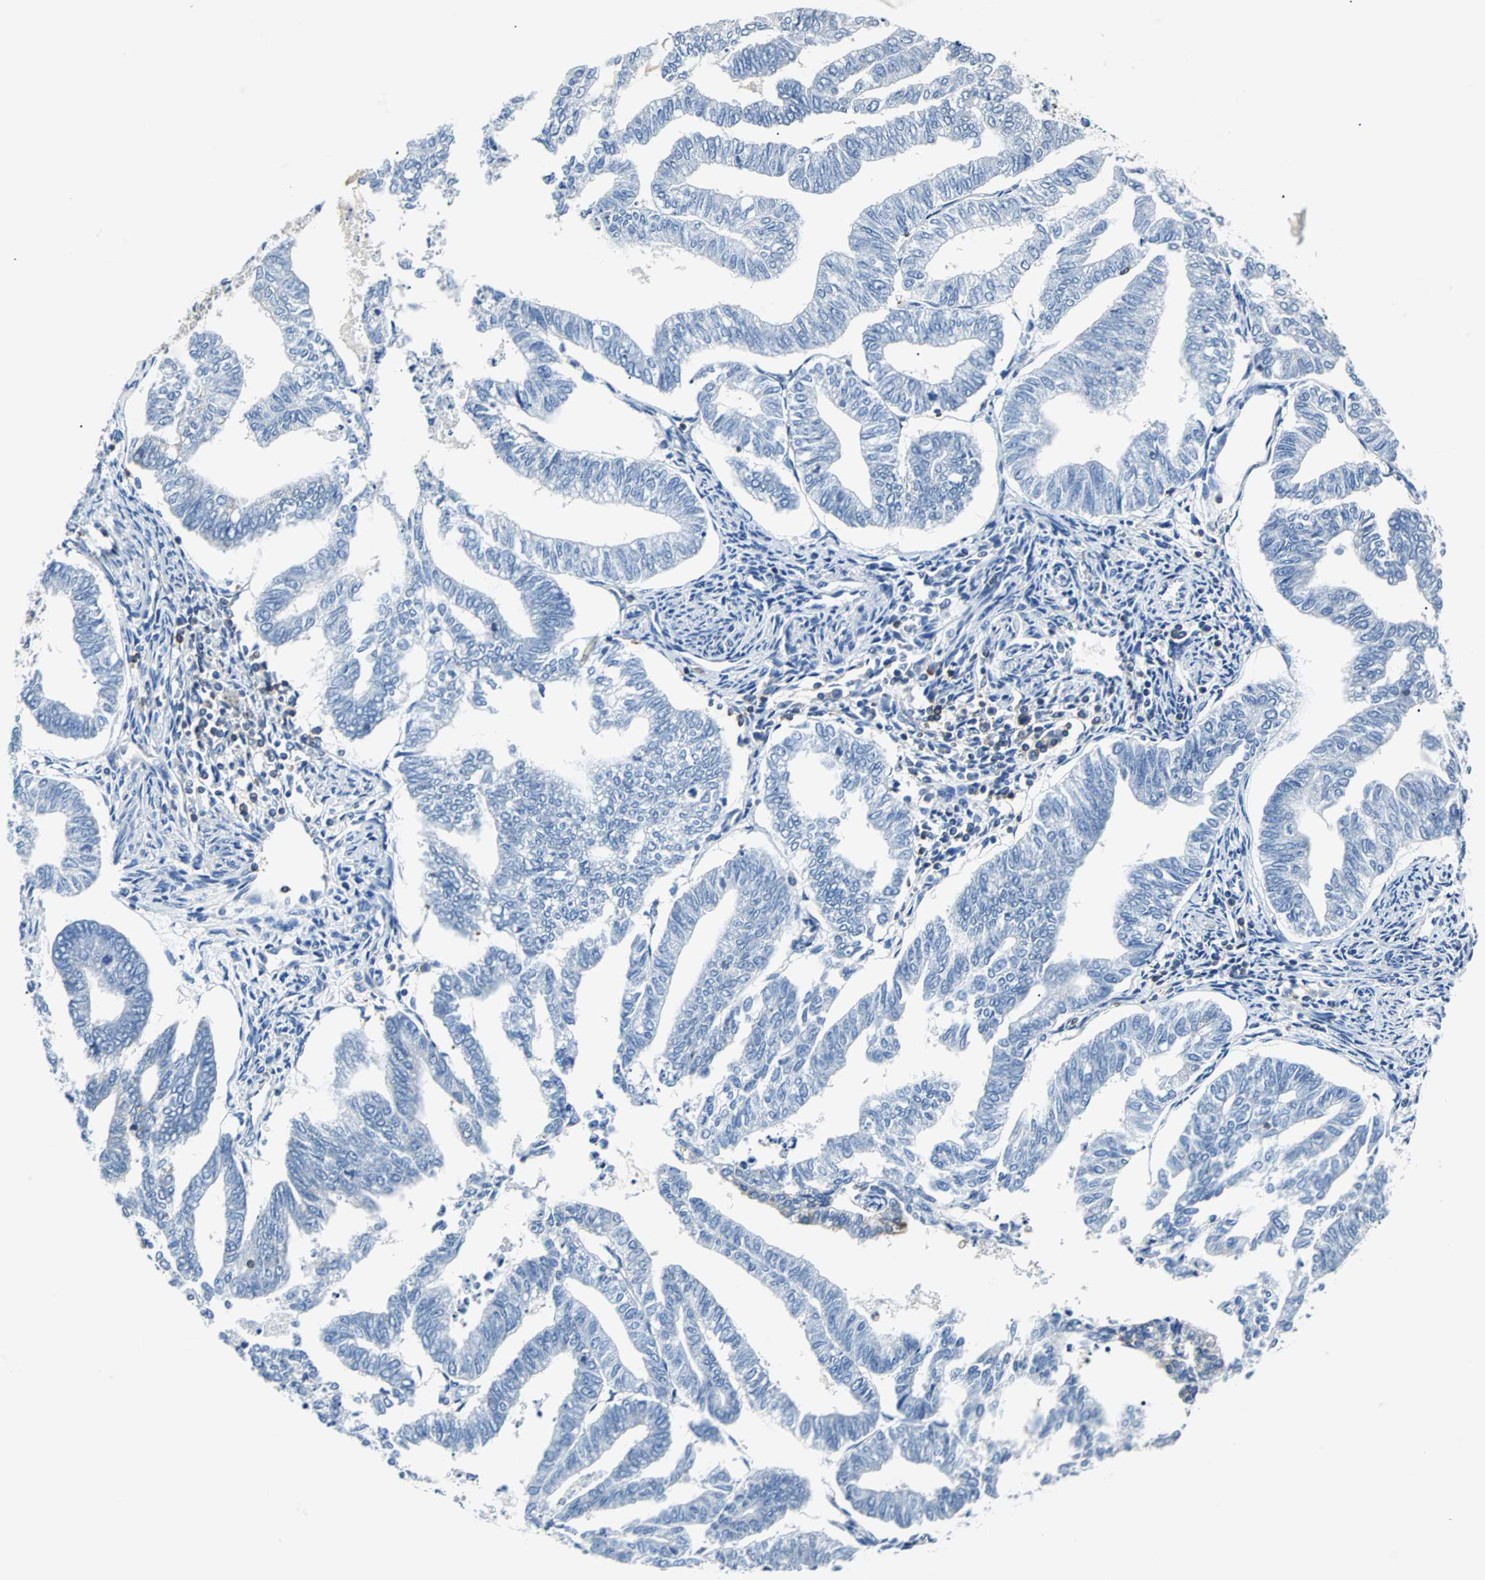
{"staining": {"intensity": "negative", "quantity": "none", "location": "none"}, "tissue": "endometrial cancer", "cell_type": "Tumor cells", "image_type": "cancer", "snomed": [{"axis": "morphology", "description": "Adenocarcinoma, NOS"}, {"axis": "topography", "description": "Endometrium"}], "caption": "DAB (3,3'-diaminobenzidine) immunohistochemical staining of human endometrial cancer (adenocarcinoma) demonstrates no significant positivity in tumor cells. Nuclei are stained in blue.", "gene": "TSC22D4", "patient": {"sex": "female", "age": 79}}